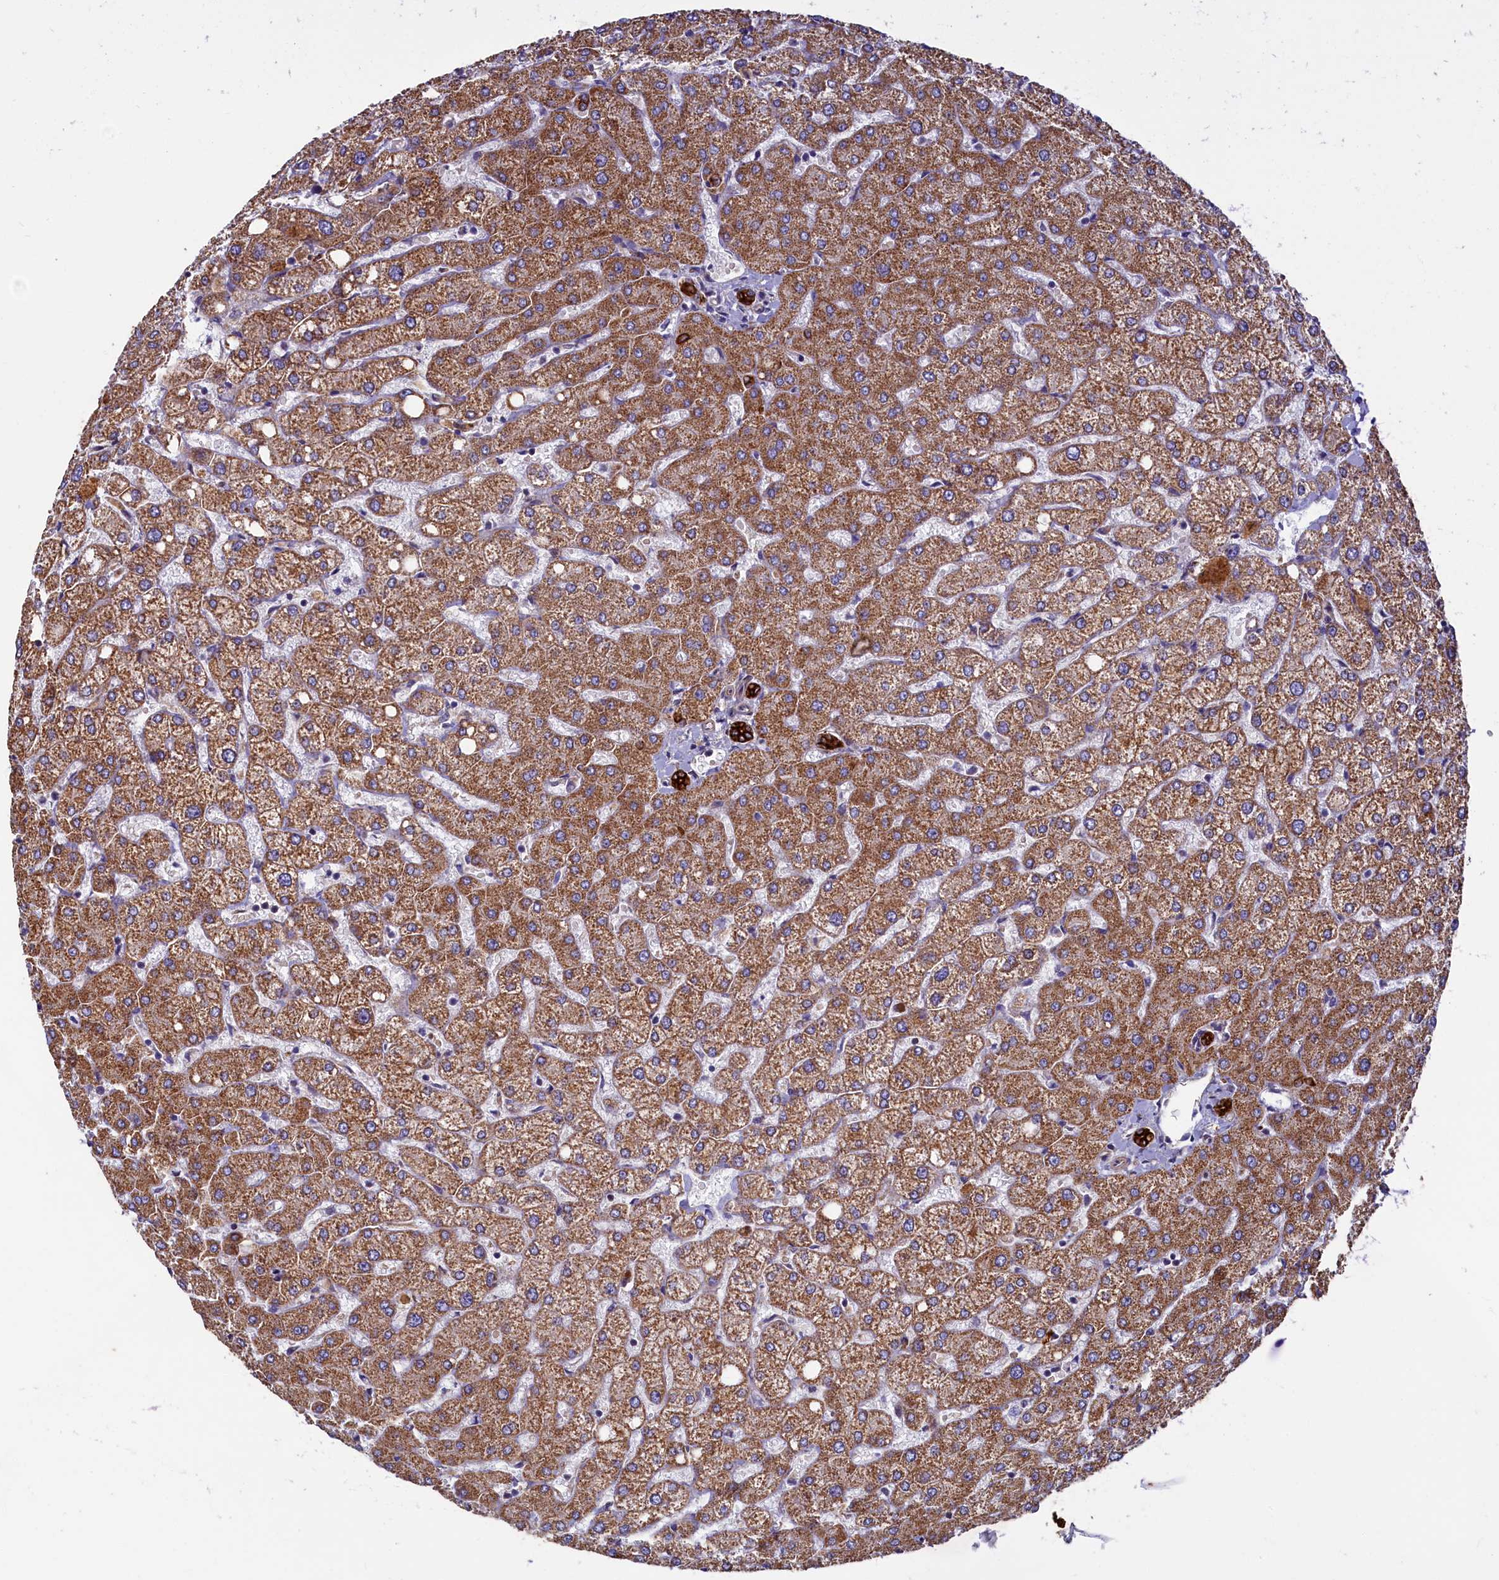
{"staining": {"intensity": "strong", "quantity": ">75%", "location": "cytoplasmic/membranous"}, "tissue": "liver", "cell_type": "Cholangiocytes", "image_type": "normal", "snomed": [{"axis": "morphology", "description": "Normal tissue, NOS"}, {"axis": "topography", "description": "Liver"}], "caption": "A micrograph showing strong cytoplasmic/membranous positivity in about >75% of cholangiocytes in unremarkable liver, as visualized by brown immunohistochemical staining.", "gene": "LRRC57", "patient": {"sex": "female", "age": 54}}